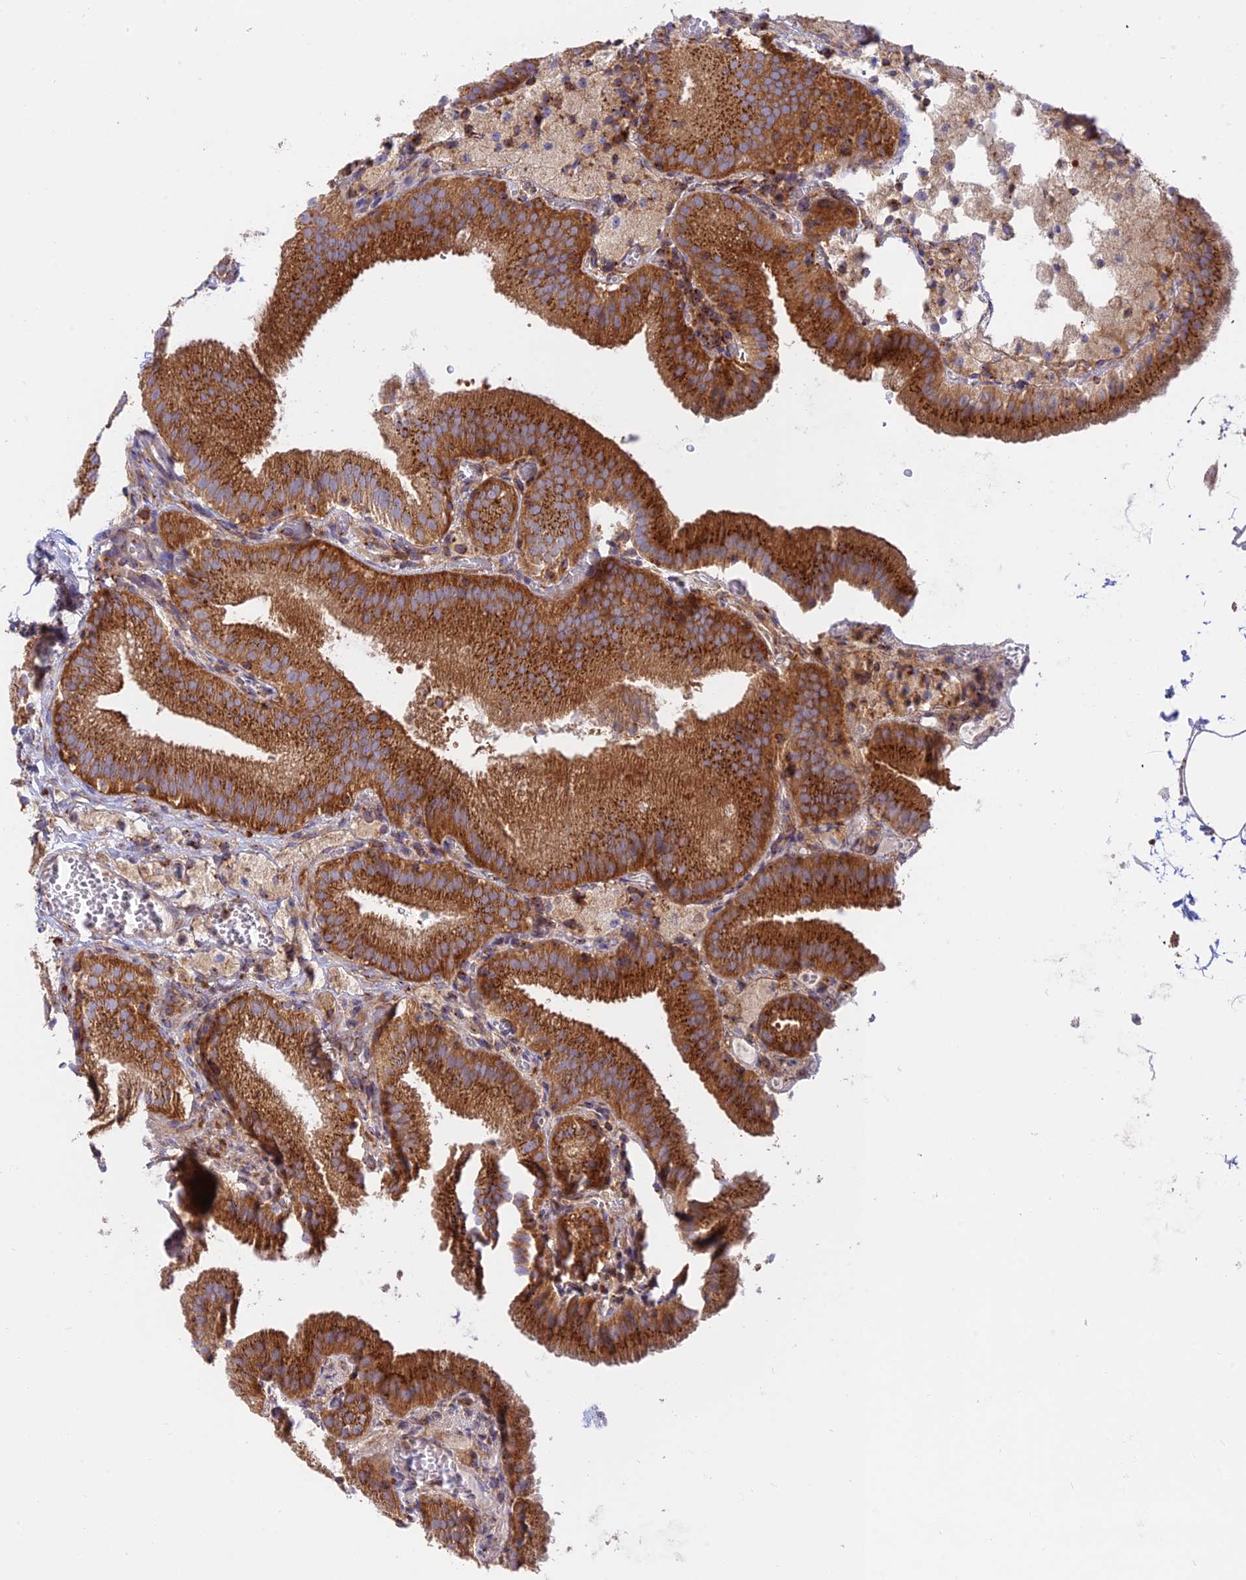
{"staining": {"intensity": "strong", "quantity": ">75%", "location": "cytoplasmic/membranous"}, "tissue": "gallbladder", "cell_type": "Glandular cells", "image_type": "normal", "snomed": [{"axis": "morphology", "description": "Normal tissue, NOS"}, {"axis": "topography", "description": "Gallbladder"}], "caption": "The immunohistochemical stain highlights strong cytoplasmic/membranous positivity in glandular cells of normal gallbladder. Using DAB (brown) and hematoxylin (blue) stains, captured at high magnification using brightfield microscopy.", "gene": "GOLGA3", "patient": {"sex": "male", "age": 54}}